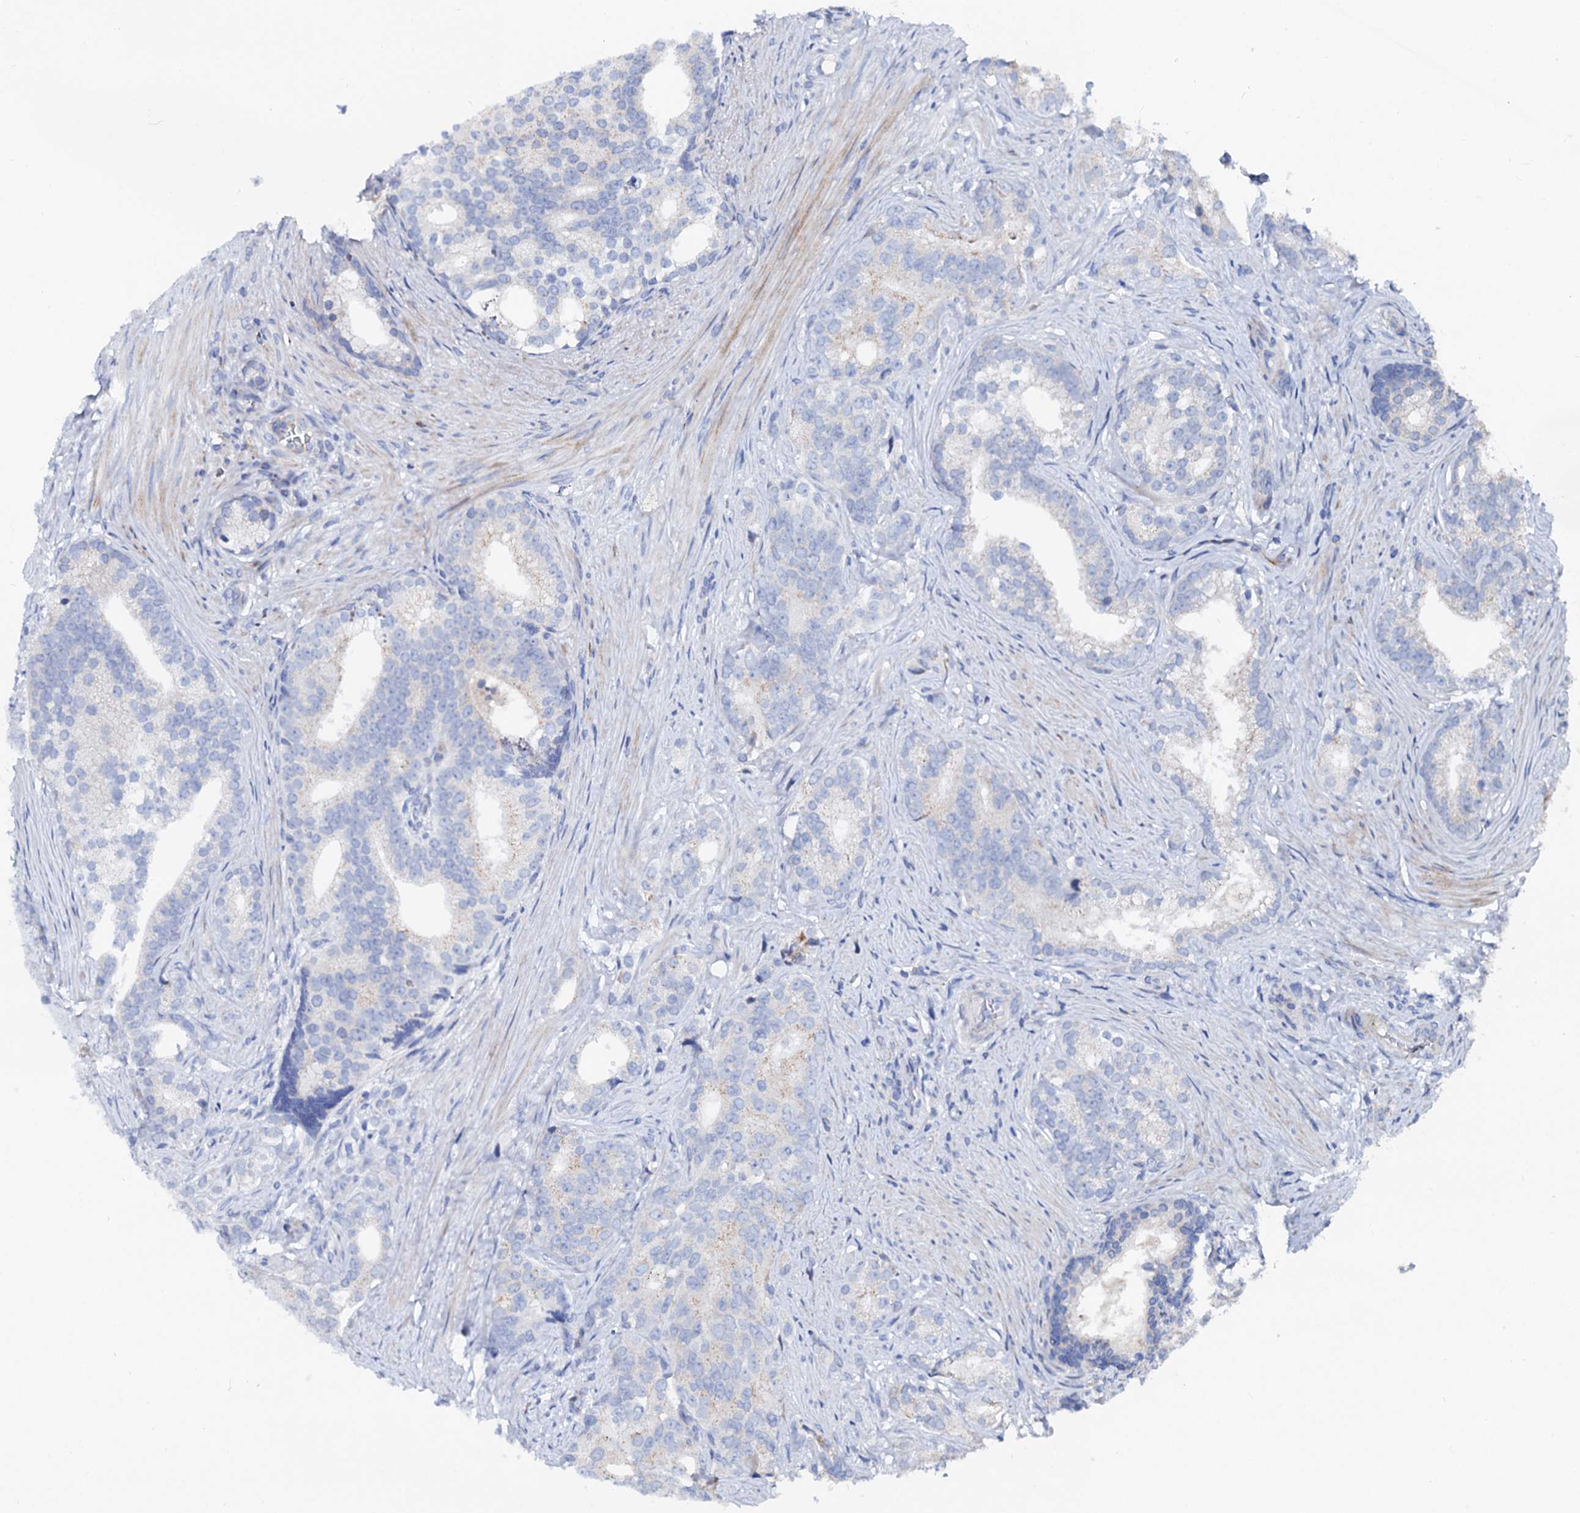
{"staining": {"intensity": "negative", "quantity": "none", "location": "none"}, "tissue": "prostate cancer", "cell_type": "Tumor cells", "image_type": "cancer", "snomed": [{"axis": "morphology", "description": "Adenocarcinoma, Low grade"}, {"axis": "topography", "description": "Prostate"}], "caption": "The IHC photomicrograph has no significant expression in tumor cells of prostate cancer (adenocarcinoma (low-grade)) tissue. The staining is performed using DAB (3,3'-diaminobenzidine) brown chromogen with nuclei counter-stained in using hematoxylin.", "gene": "SLC10A7", "patient": {"sex": "male", "age": 71}}